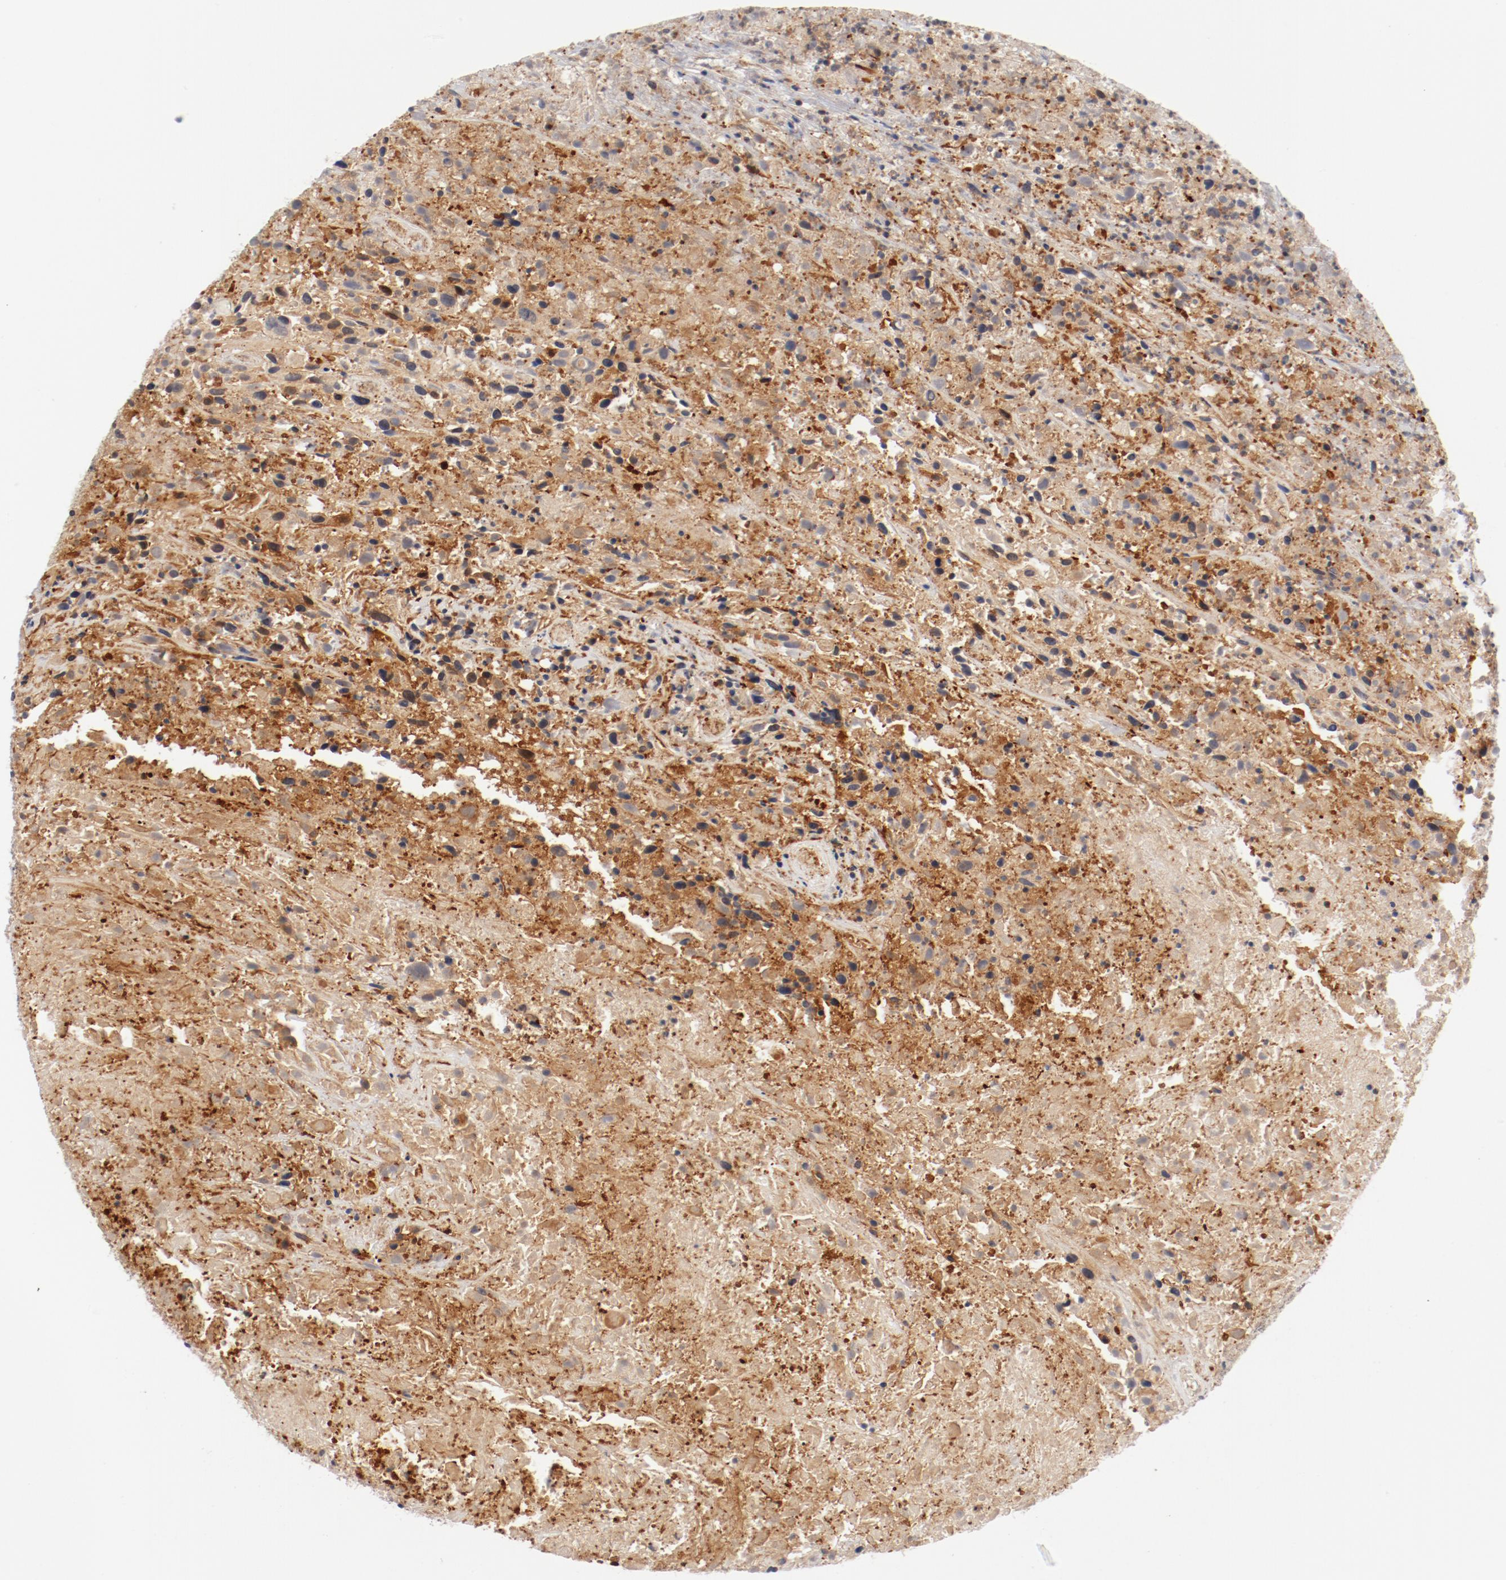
{"staining": {"intensity": "strong", "quantity": ">75%", "location": "cytoplasmic/membranous"}, "tissue": "urothelial cancer", "cell_type": "Tumor cells", "image_type": "cancer", "snomed": [{"axis": "morphology", "description": "Urothelial carcinoma, High grade"}, {"axis": "topography", "description": "Urinary bladder"}], "caption": "Protein expression analysis of high-grade urothelial carcinoma displays strong cytoplasmic/membranous positivity in approximately >75% of tumor cells.", "gene": "ZNF267", "patient": {"sex": "male", "age": 61}}